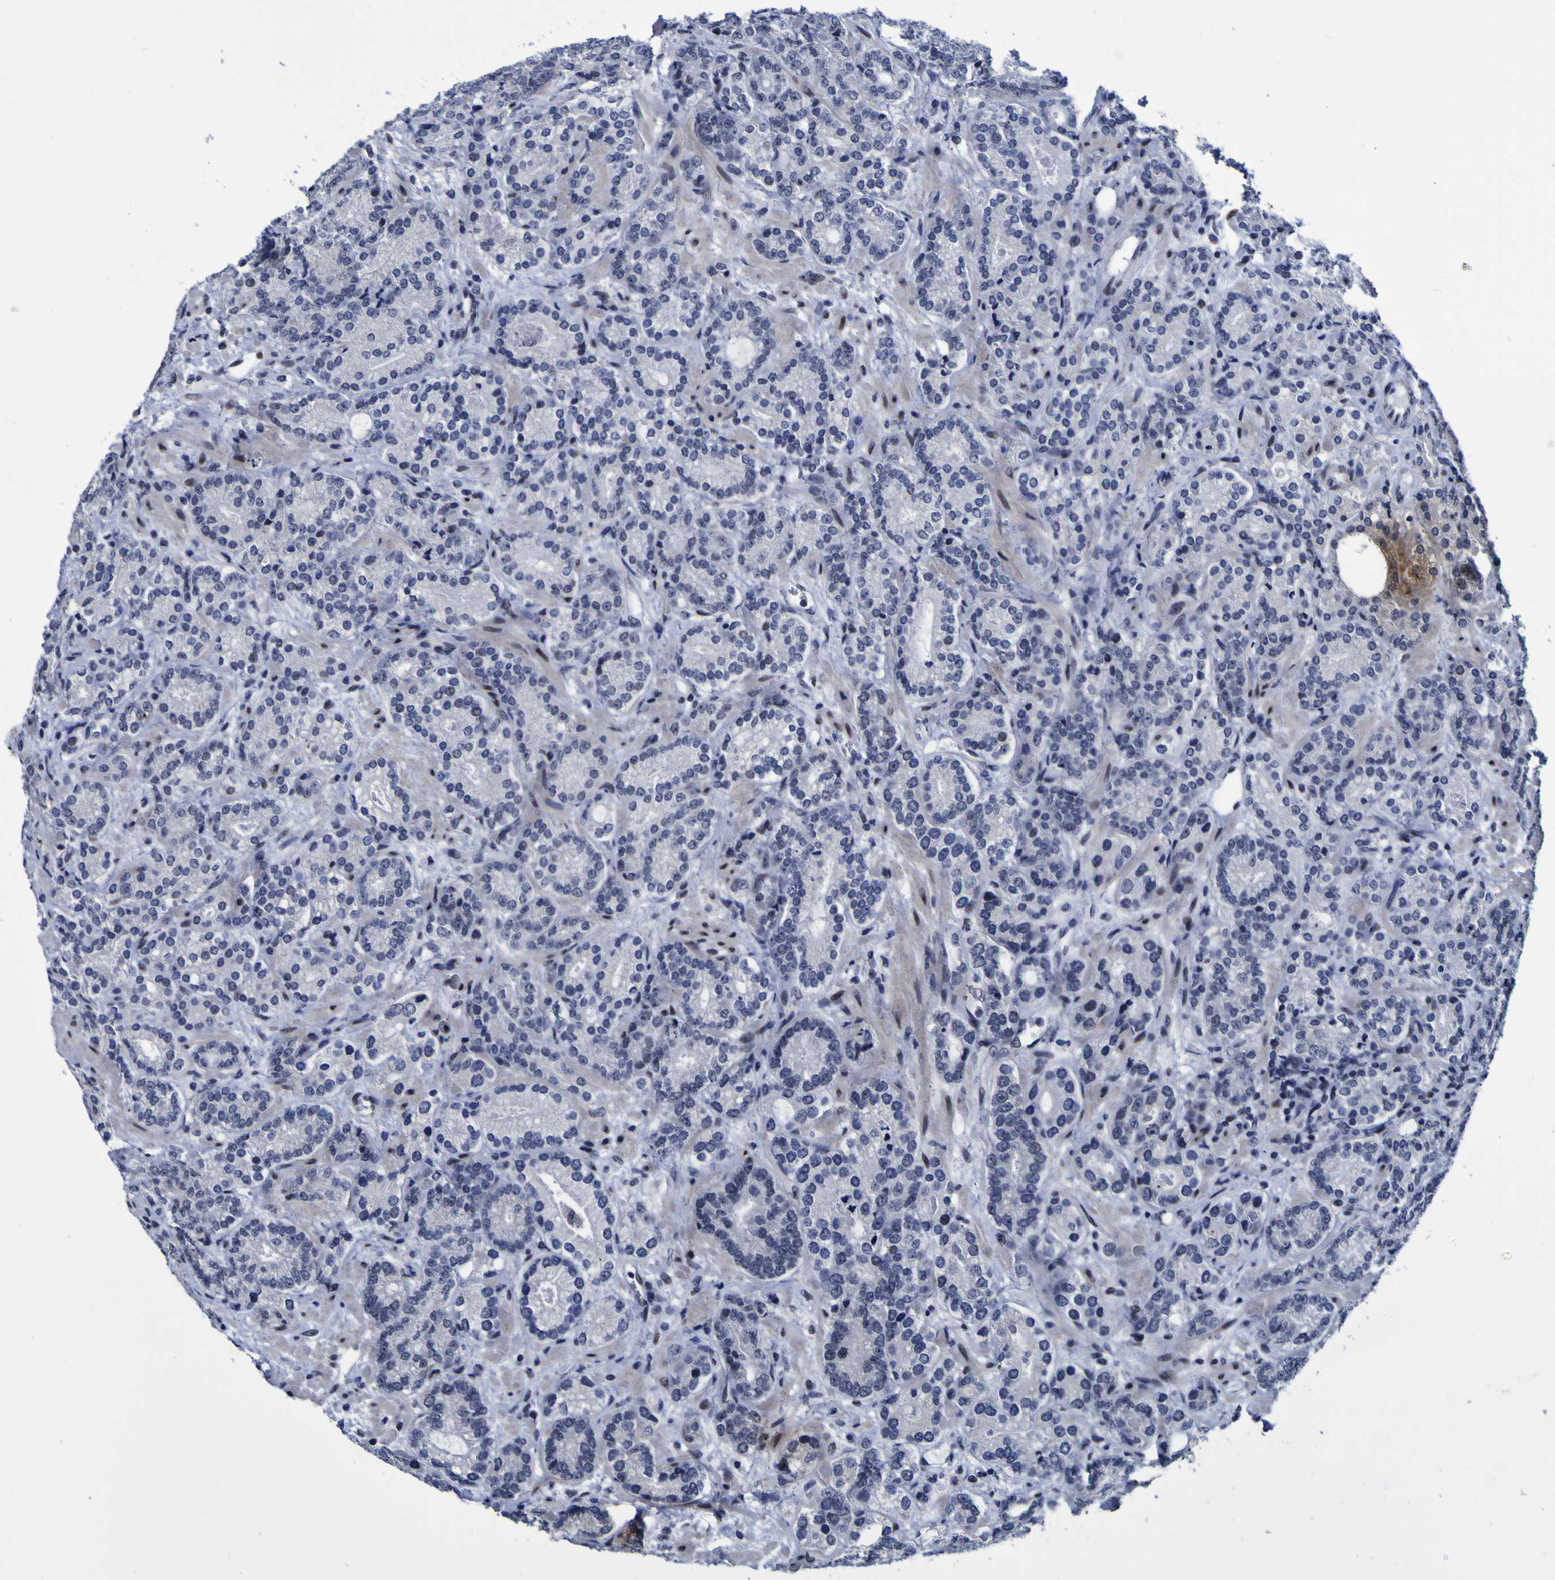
{"staining": {"intensity": "negative", "quantity": "none", "location": "none"}, "tissue": "prostate cancer", "cell_type": "Tumor cells", "image_type": "cancer", "snomed": [{"axis": "morphology", "description": "Adenocarcinoma, High grade"}, {"axis": "topography", "description": "Prostate"}], "caption": "DAB immunohistochemical staining of human prostate cancer reveals no significant positivity in tumor cells.", "gene": "MBD3", "patient": {"sex": "male", "age": 61}}